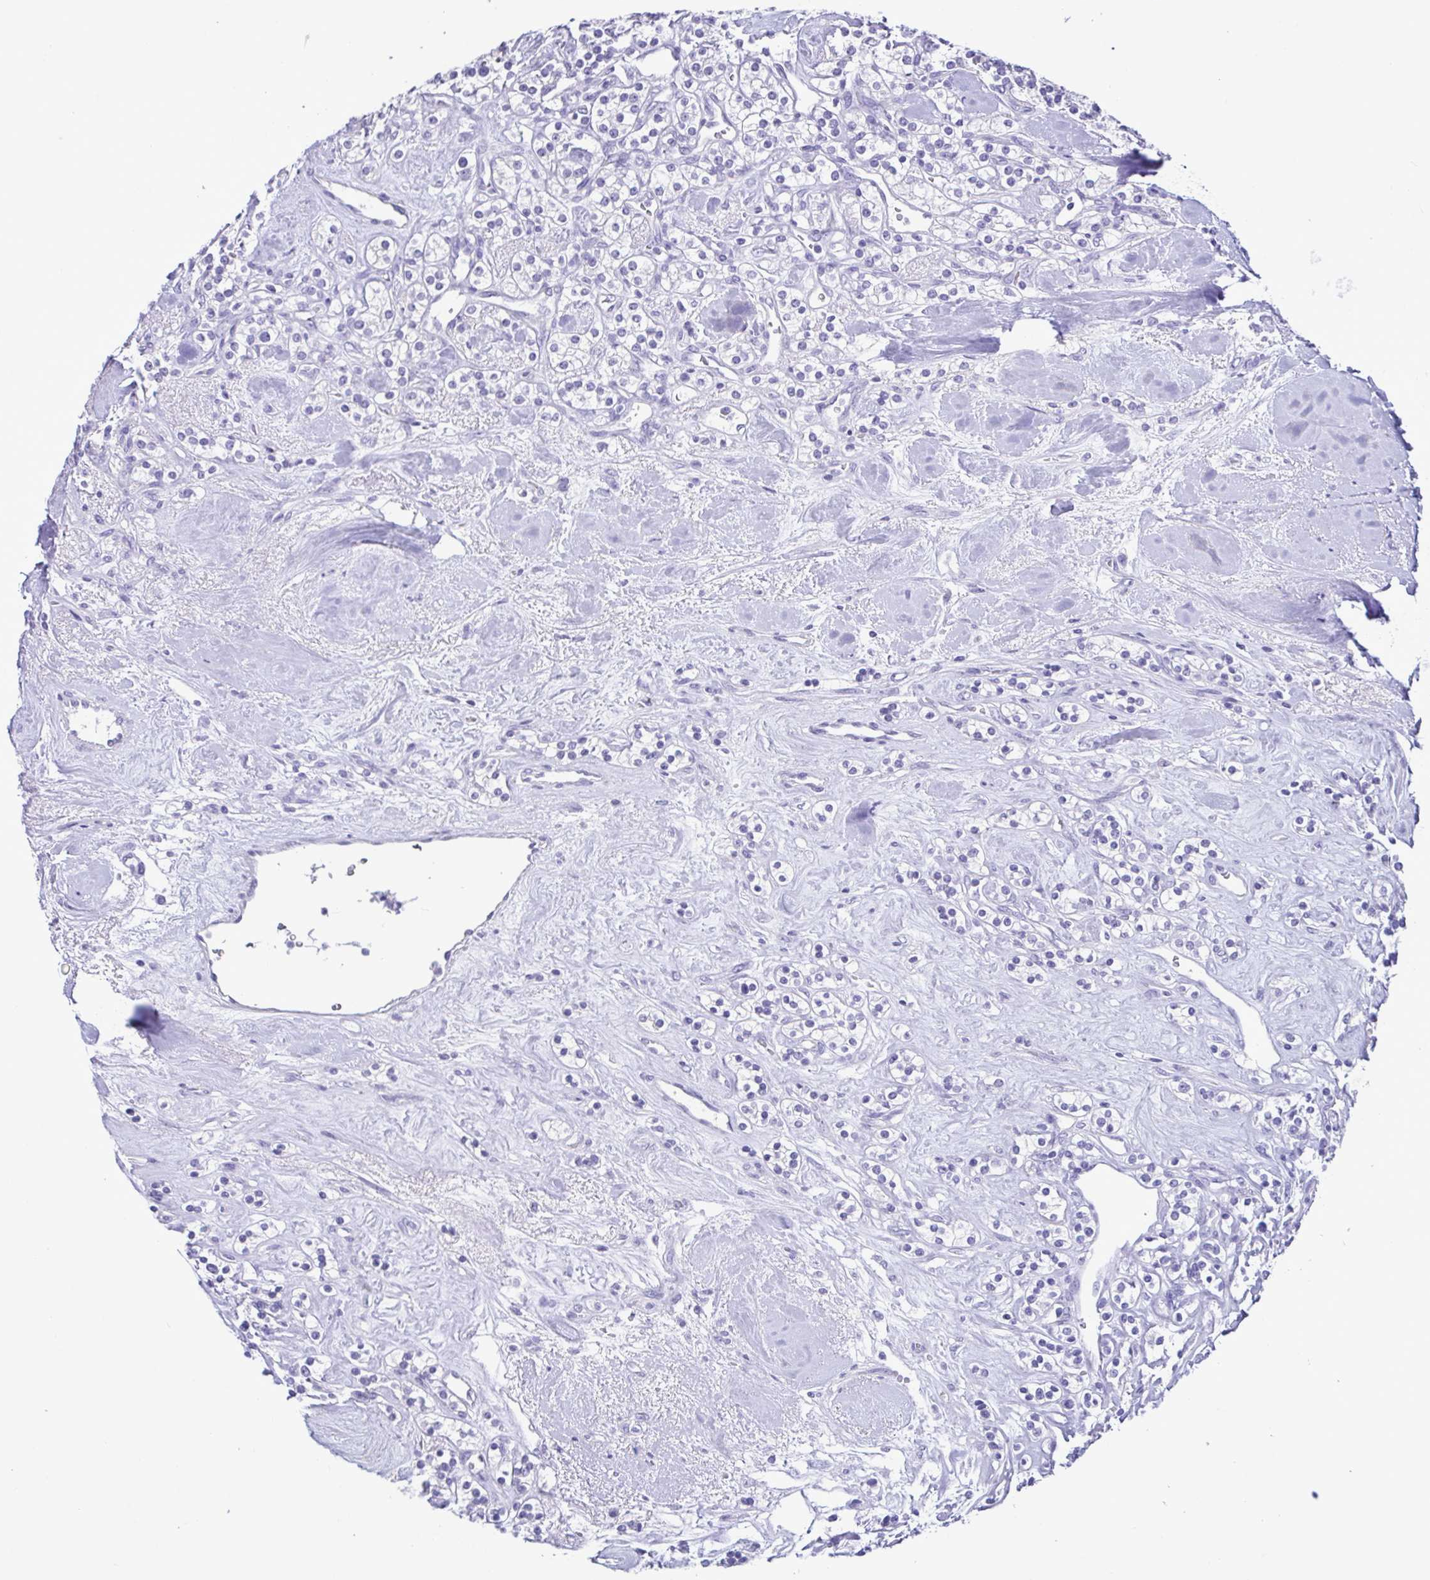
{"staining": {"intensity": "negative", "quantity": "none", "location": "none"}, "tissue": "renal cancer", "cell_type": "Tumor cells", "image_type": "cancer", "snomed": [{"axis": "morphology", "description": "Adenocarcinoma, NOS"}, {"axis": "topography", "description": "Kidney"}], "caption": "A micrograph of adenocarcinoma (renal) stained for a protein demonstrates no brown staining in tumor cells.", "gene": "CBY2", "patient": {"sex": "male", "age": 77}}